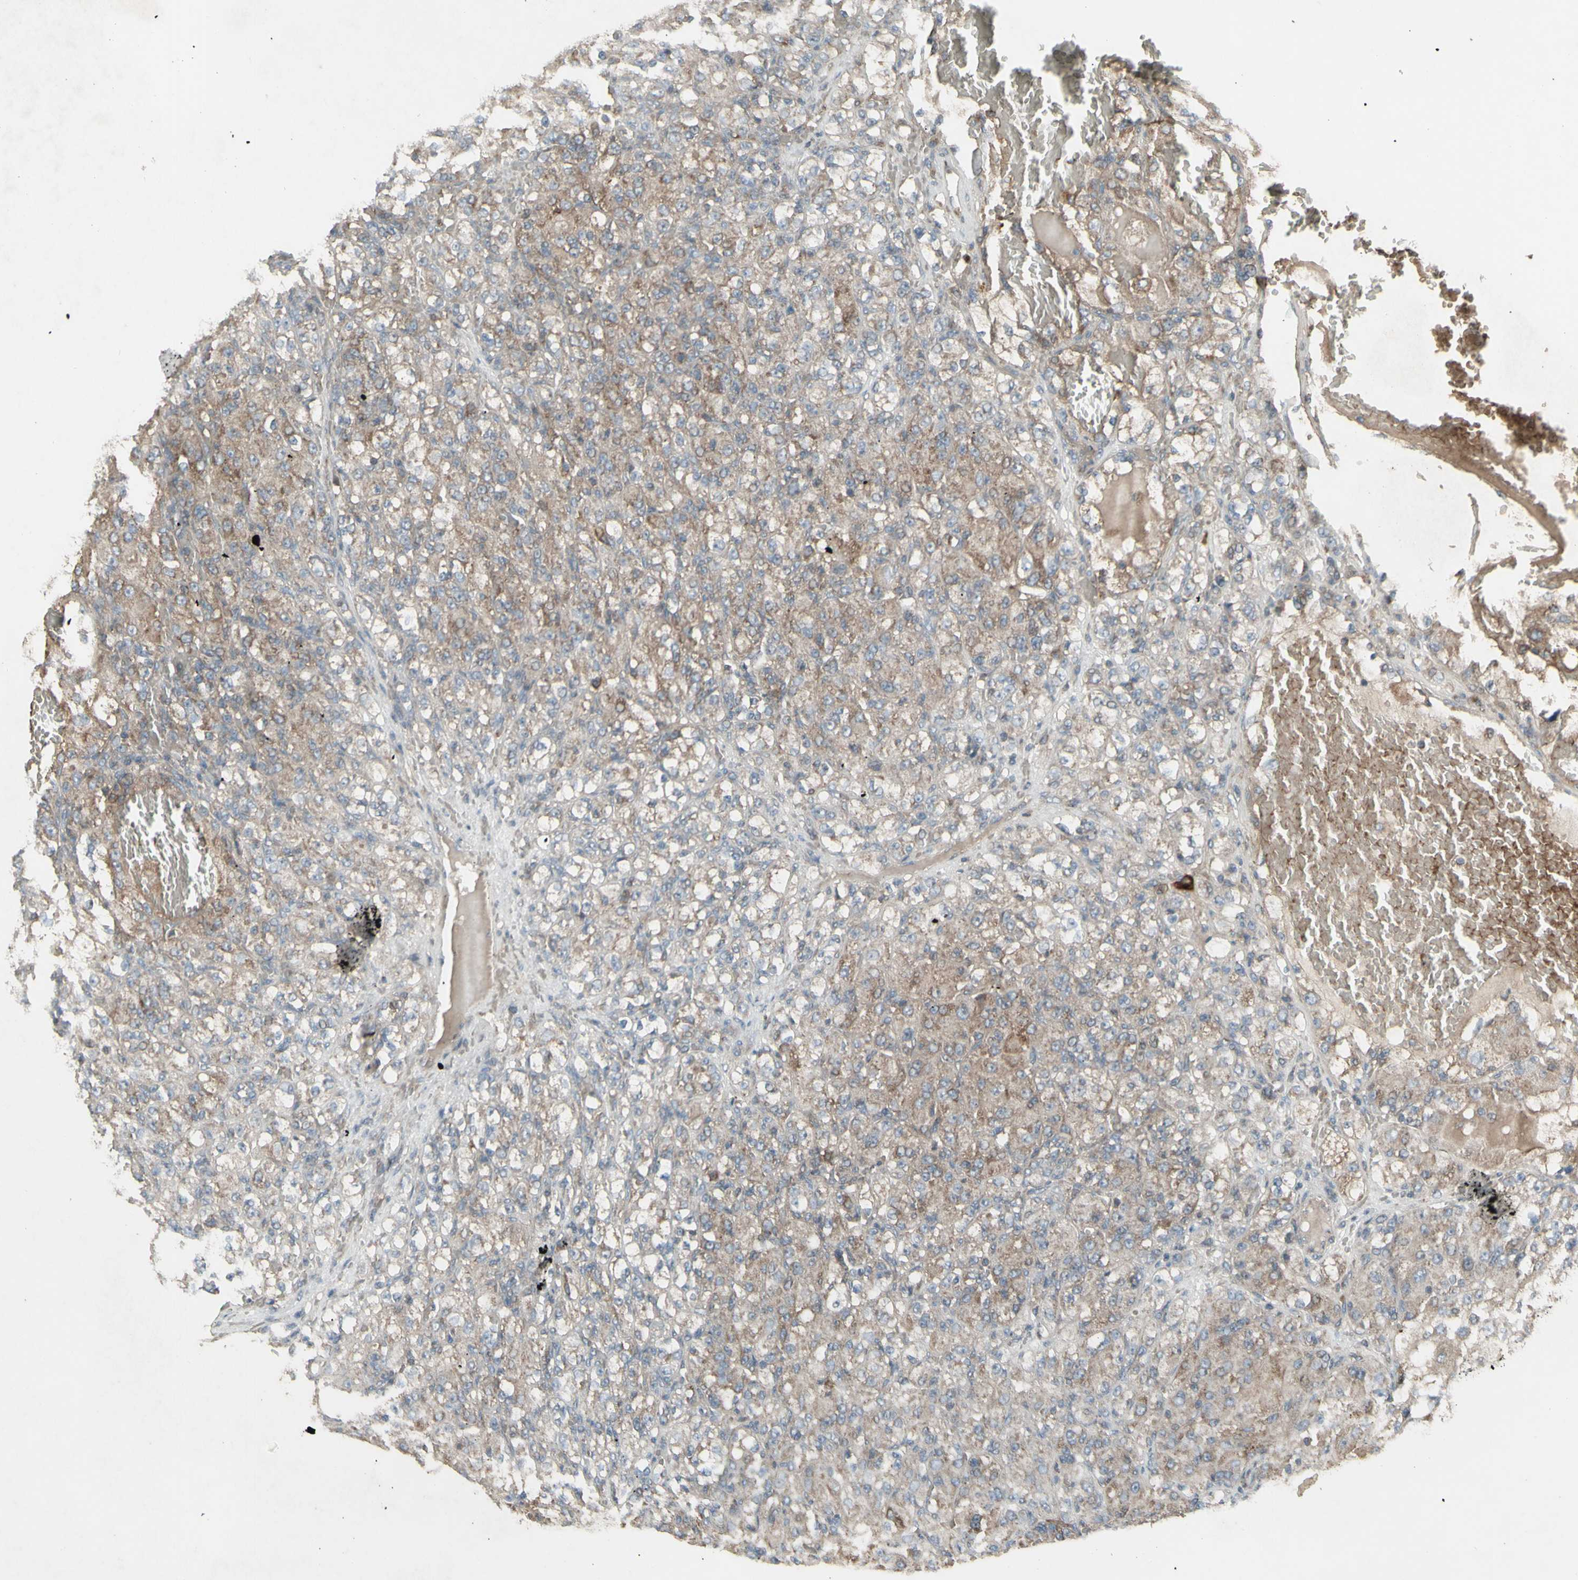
{"staining": {"intensity": "weak", "quantity": ">75%", "location": "cytoplasmic/membranous"}, "tissue": "renal cancer", "cell_type": "Tumor cells", "image_type": "cancer", "snomed": [{"axis": "morphology", "description": "Adenocarcinoma, NOS"}, {"axis": "topography", "description": "Kidney"}], "caption": "Renal cancer (adenocarcinoma) stained with IHC demonstrates weak cytoplasmic/membranous staining in about >75% of tumor cells.", "gene": "SHC1", "patient": {"sex": "male", "age": 61}}